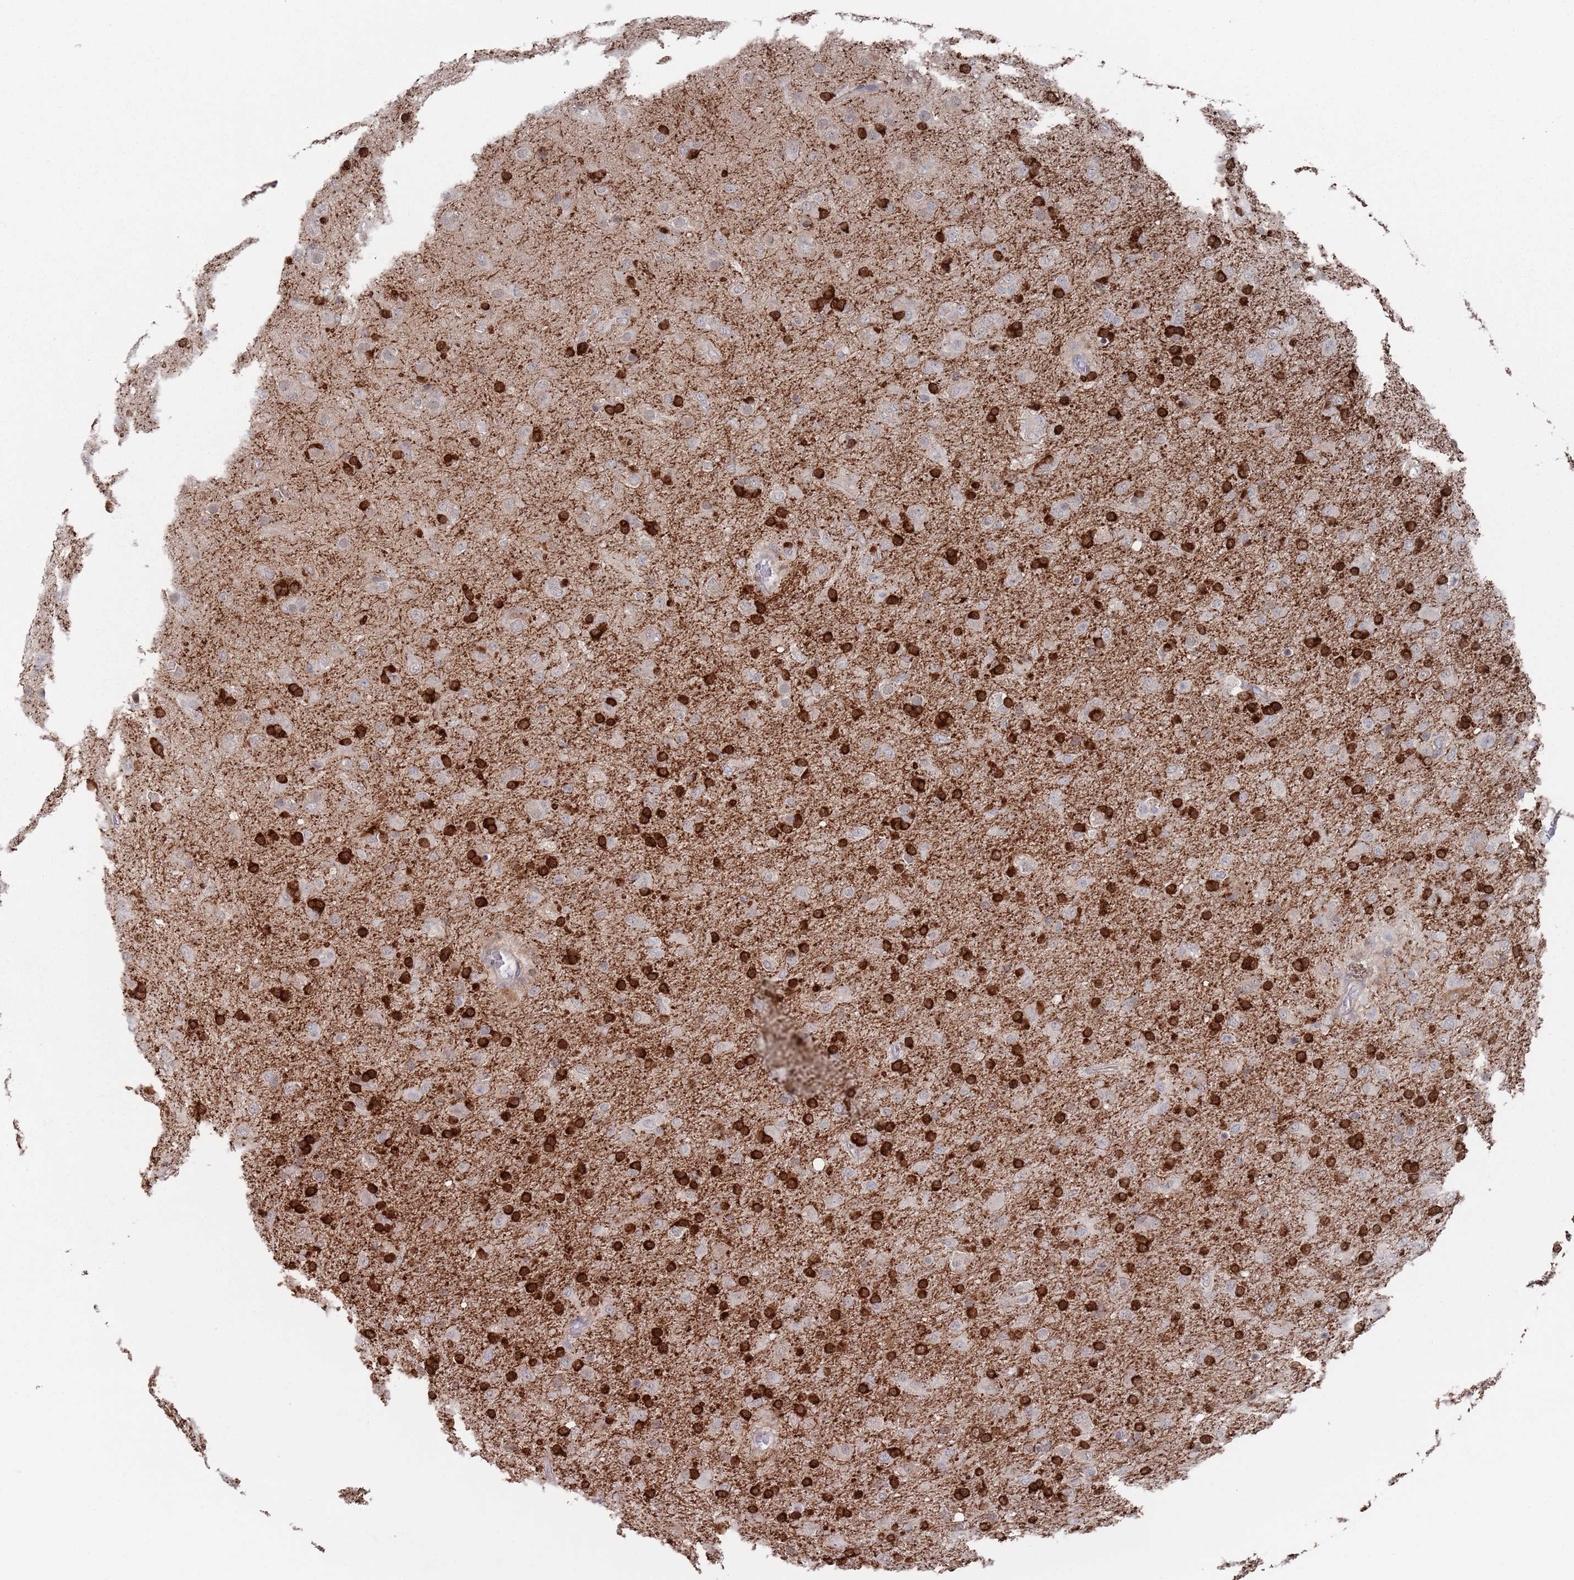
{"staining": {"intensity": "strong", "quantity": "25%-75%", "location": "cytoplasmic/membranous"}, "tissue": "glioma", "cell_type": "Tumor cells", "image_type": "cancer", "snomed": [{"axis": "morphology", "description": "Glioma, malignant, Low grade"}, {"axis": "topography", "description": "Brain"}], "caption": "About 25%-75% of tumor cells in human glioma demonstrate strong cytoplasmic/membranous protein expression as visualized by brown immunohistochemical staining.", "gene": "DGKD", "patient": {"sex": "male", "age": 65}}